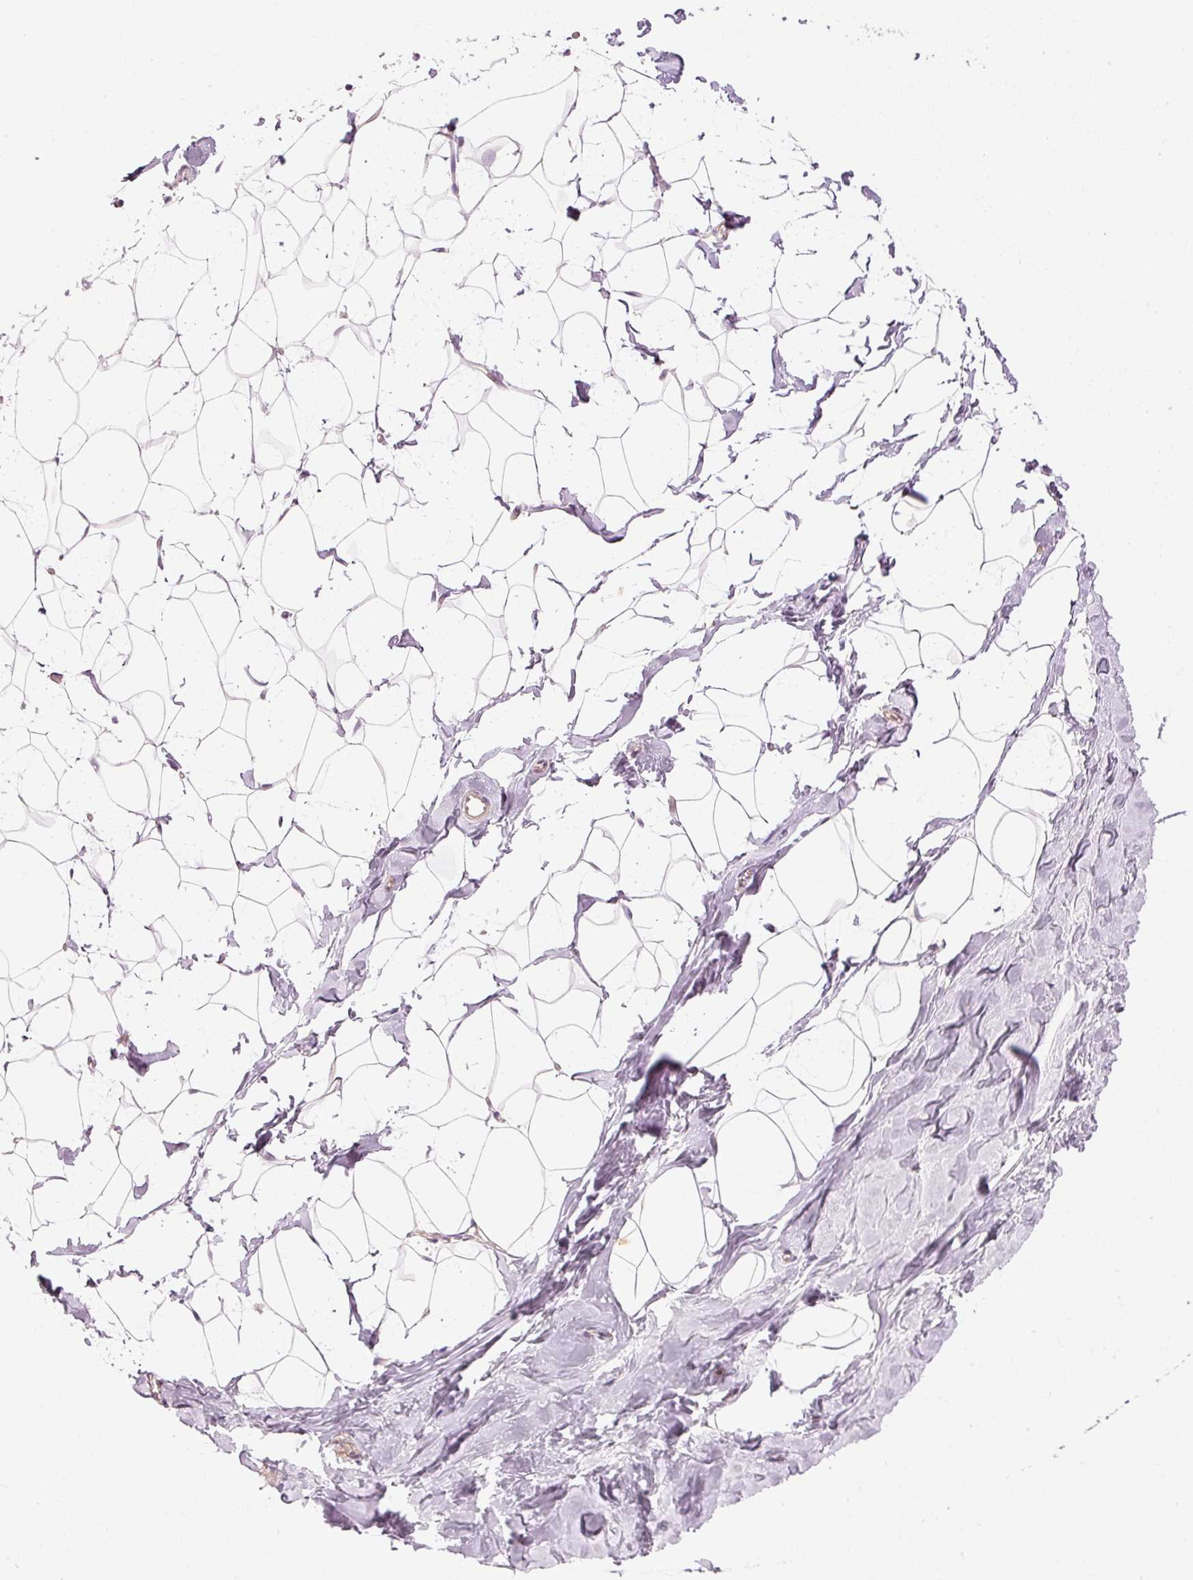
{"staining": {"intensity": "negative", "quantity": "none", "location": "none"}, "tissue": "breast", "cell_type": "Adipocytes", "image_type": "normal", "snomed": [{"axis": "morphology", "description": "Normal tissue, NOS"}, {"axis": "topography", "description": "Breast"}], "caption": "Protein analysis of normal breast reveals no significant positivity in adipocytes. (Brightfield microscopy of DAB (3,3'-diaminobenzidine) immunohistochemistry at high magnification).", "gene": "MZT2A", "patient": {"sex": "female", "age": 23}}